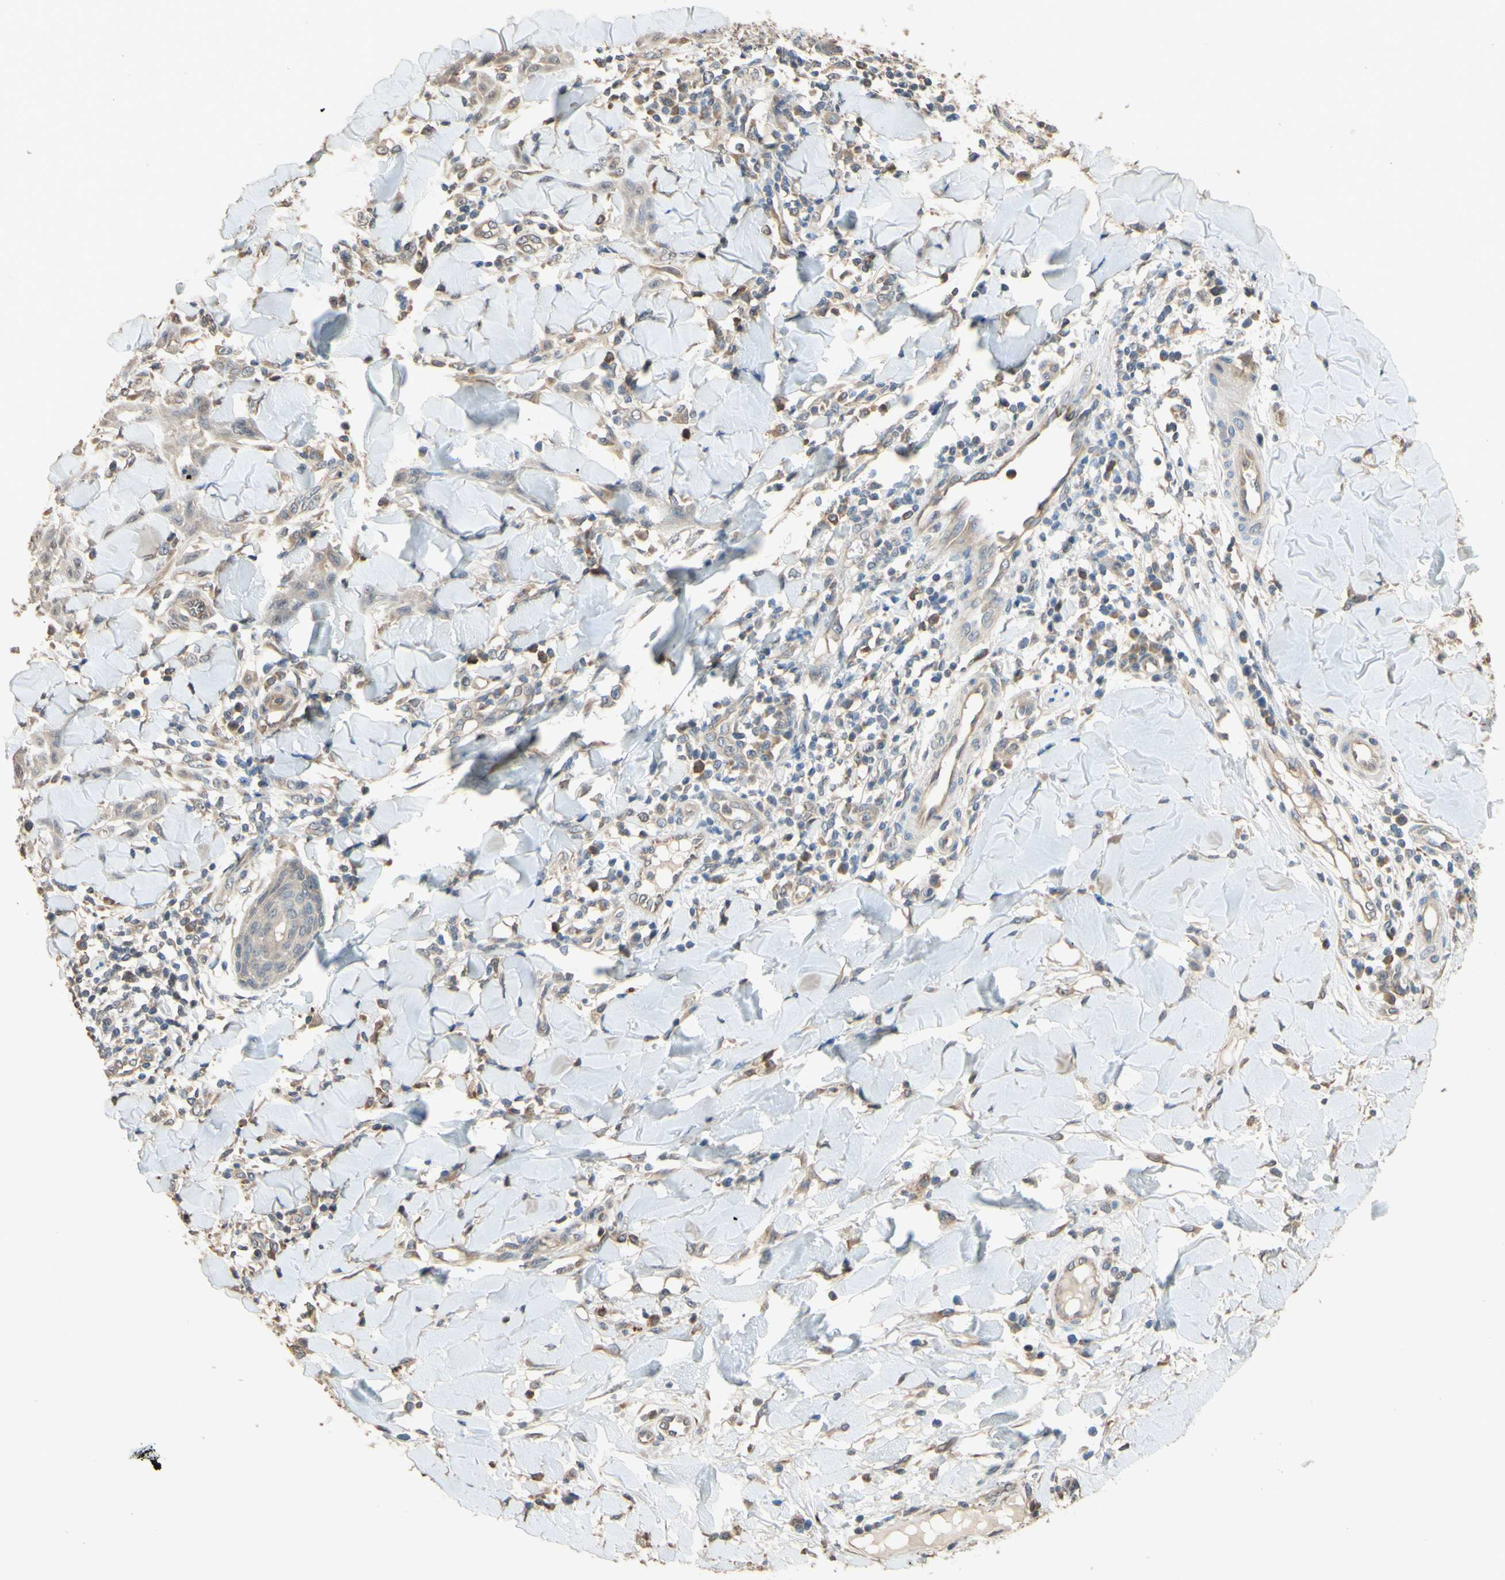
{"staining": {"intensity": "negative", "quantity": "none", "location": "none"}, "tissue": "skin cancer", "cell_type": "Tumor cells", "image_type": "cancer", "snomed": [{"axis": "morphology", "description": "Squamous cell carcinoma, NOS"}, {"axis": "topography", "description": "Skin"}], "caption": "The micrograph displays no staining of tumor cells in skin cancer (squamous cell carcinoma). Nuclei are stained in blue.", "gene": "SMIM19", "patient": {"sex": "male", "age": 24}}